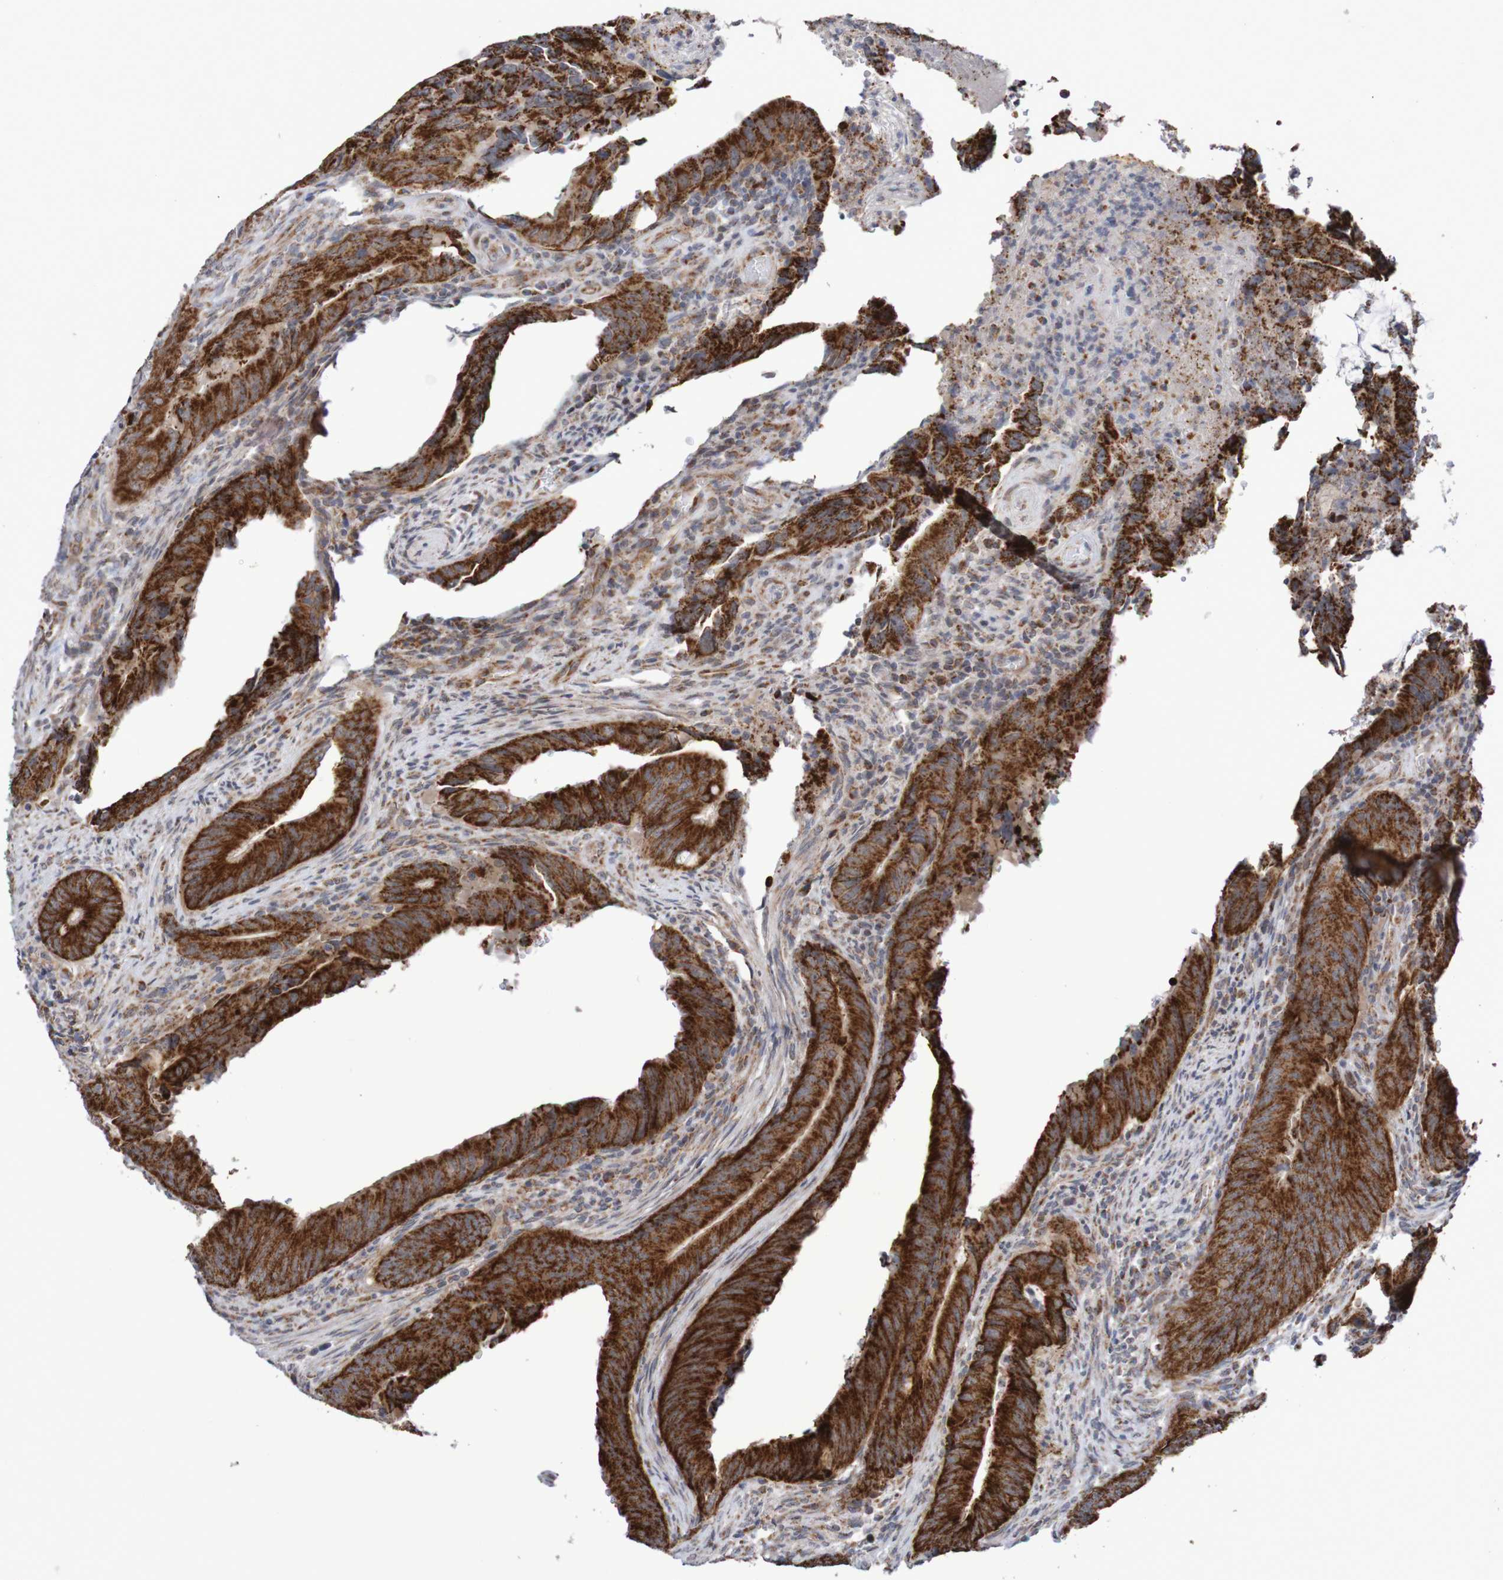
{"staining": {"intensity": "strong", "quantity": ">75%", "location": "cytoplasmic/membranous"}, "tissue": "colorectal cancer", "cell_type": "Tumor cells", "image_type": "cancer", "snomed": [{"axis": "morphology", "description": "Normal tissue, NOS"}, {"axis": "morphology", "description": "Adenocarcinoma, NOS"}, {"axis": "topography", "description": "Colon"}], "caption": "Strong cytoplasmic/membranous protein positivity is identified in approximately >75% of tumor cells in adenocarcinoma (colorectal).", "gene": "DVL1", "patient": {"sex": "male", "age": 56}}